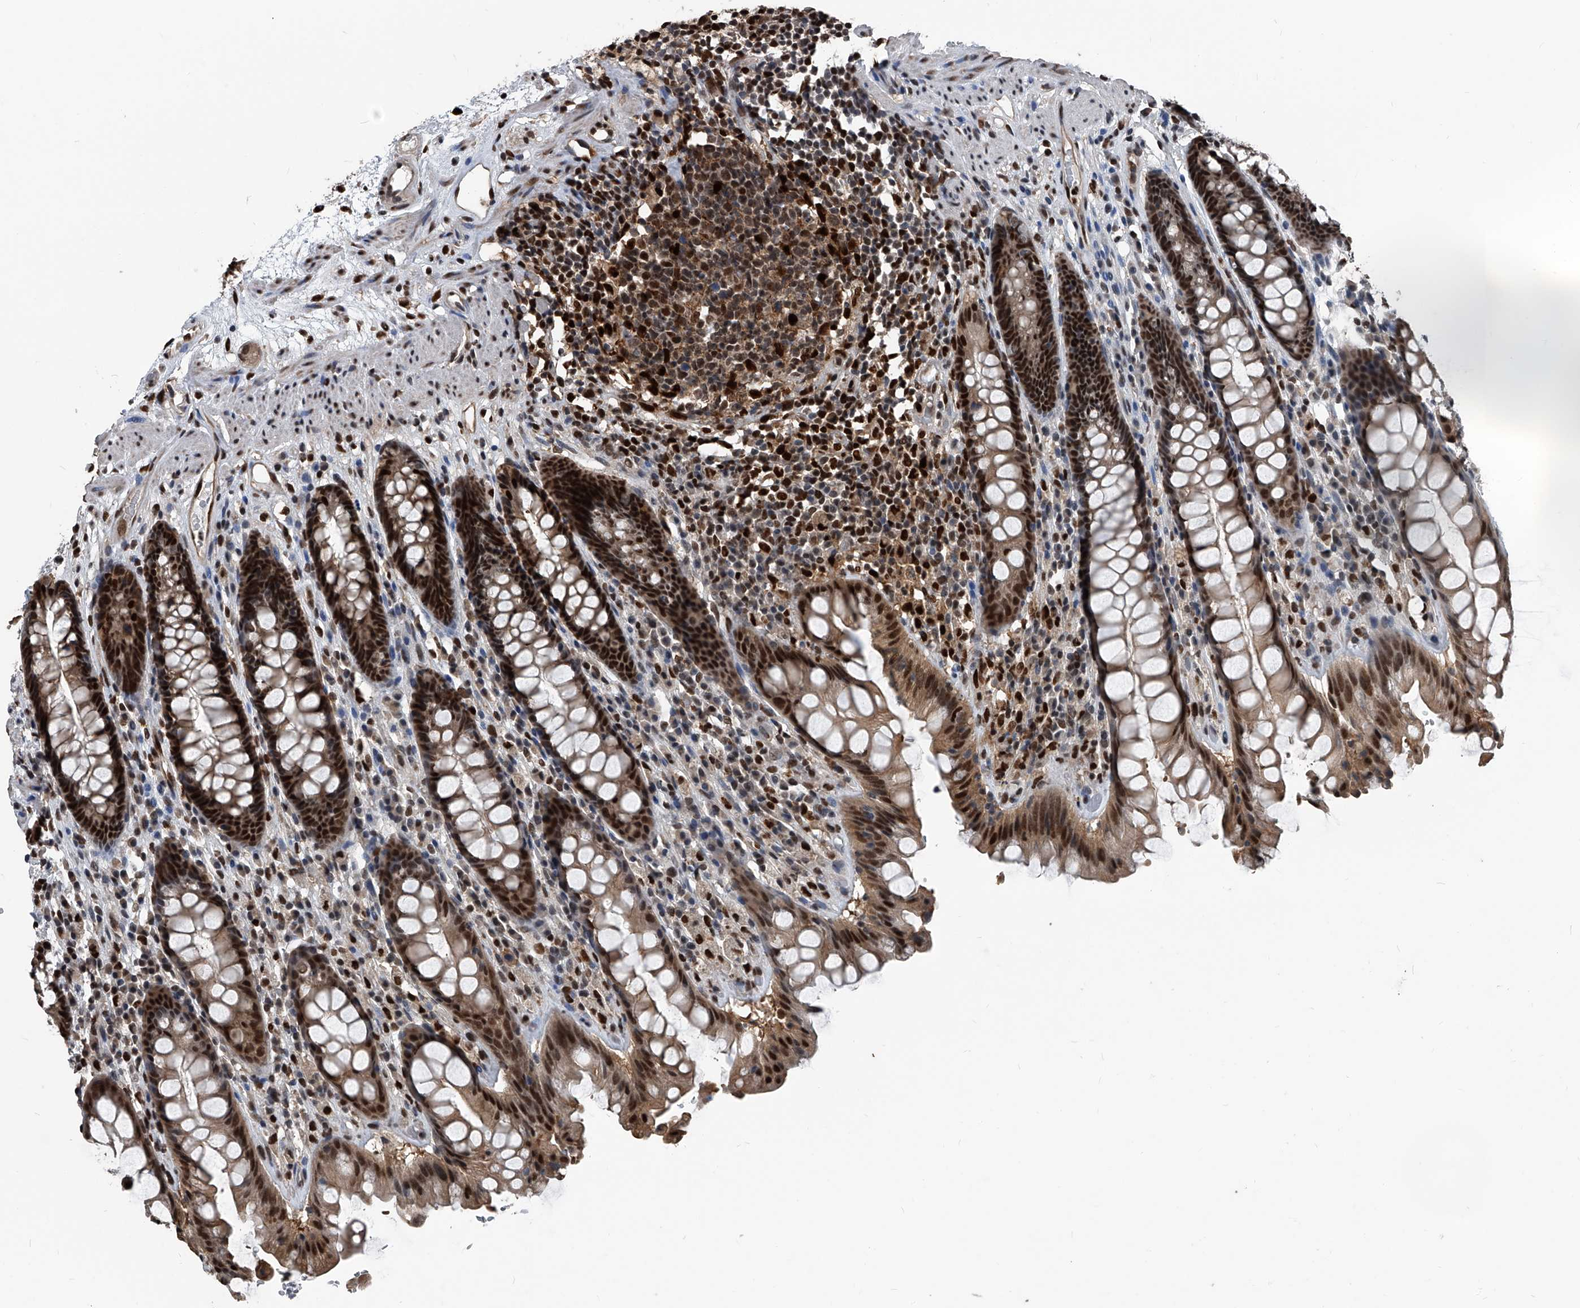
{"staining": {"intensity": "strong", "quantity": ">75%", "location": "nuclear"}, "tissue": "rectum", "cell_type": "Glandular cells", "image_type": "normal", "snomed": [{"axis": "morphology", "description": "Normal tissue, NOS"}, {"axis": "topography", "description": "Rectum"}], "caption": "Immunohistochemistry of unremarkable rectum demonstrates high levels of strong nuclear expression in approximately >75% of glandular cells.", "gene": "FKBP5", "patient": {"sex": "male", "age": 64}}